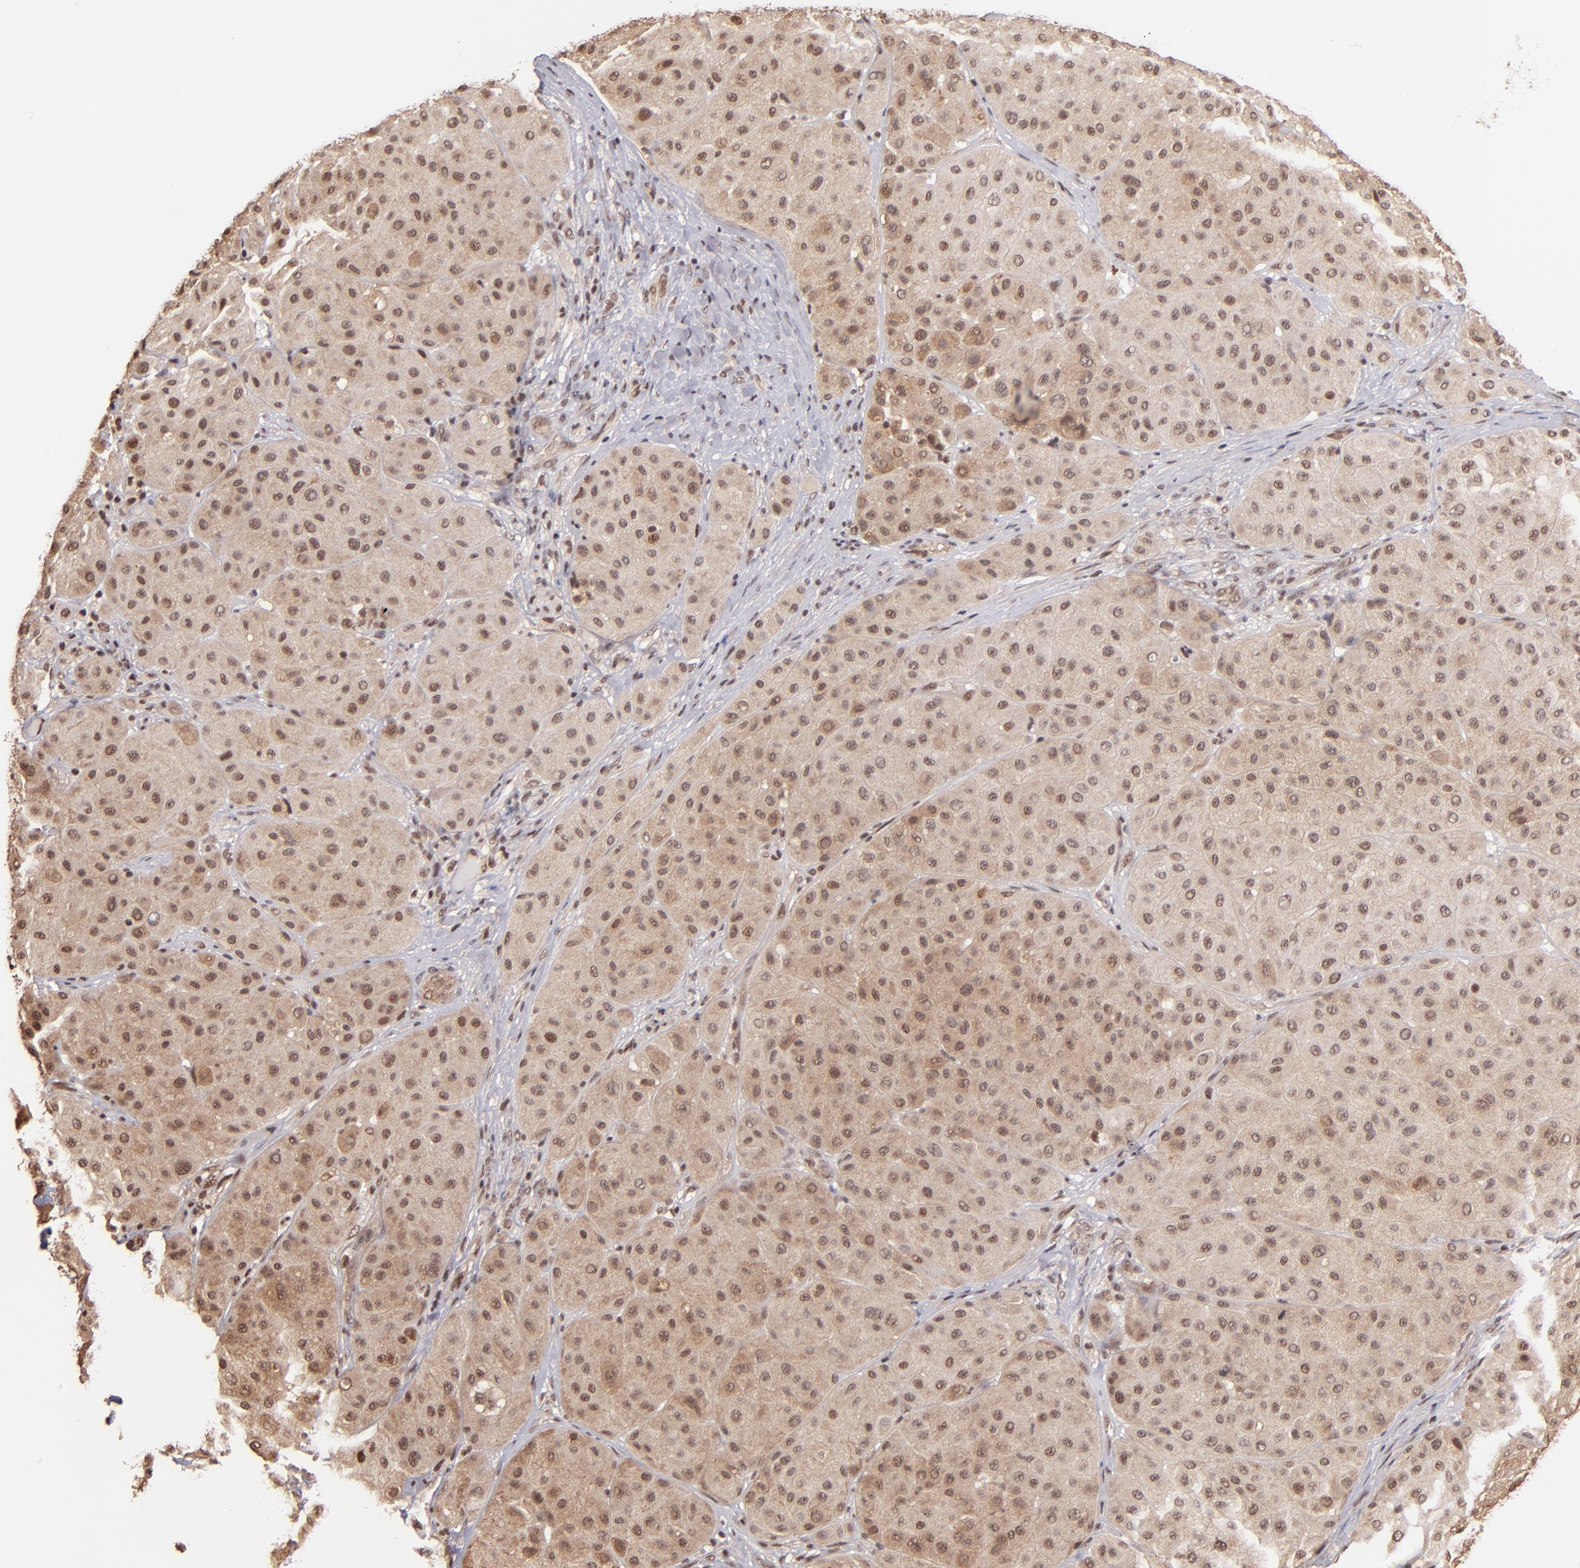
{"staining": {"intensity": "moderate", "quantity": ">75%", "location": "cytoplasmic/membranous,nuclear"}, "tissue": "melanoma", "cell_type": "Tumor cells", "image_type": "cancer", "snomed": [{"axis": "morphology", "description": "Normal tissue, NOS"}, {"axis": "morphology", "description": "Malignant melanoma, Metastatic site"}, {"axis": "topography", "description": "Skin"}], "caption": "This is a photomicrograph of IHC staining of melanoma, which shows moderate expression in the cytoplasmic/membranous and nuclear of tumor cells.", "gene": "TERF2", "patient": {"sex": "male", "age": 41}}